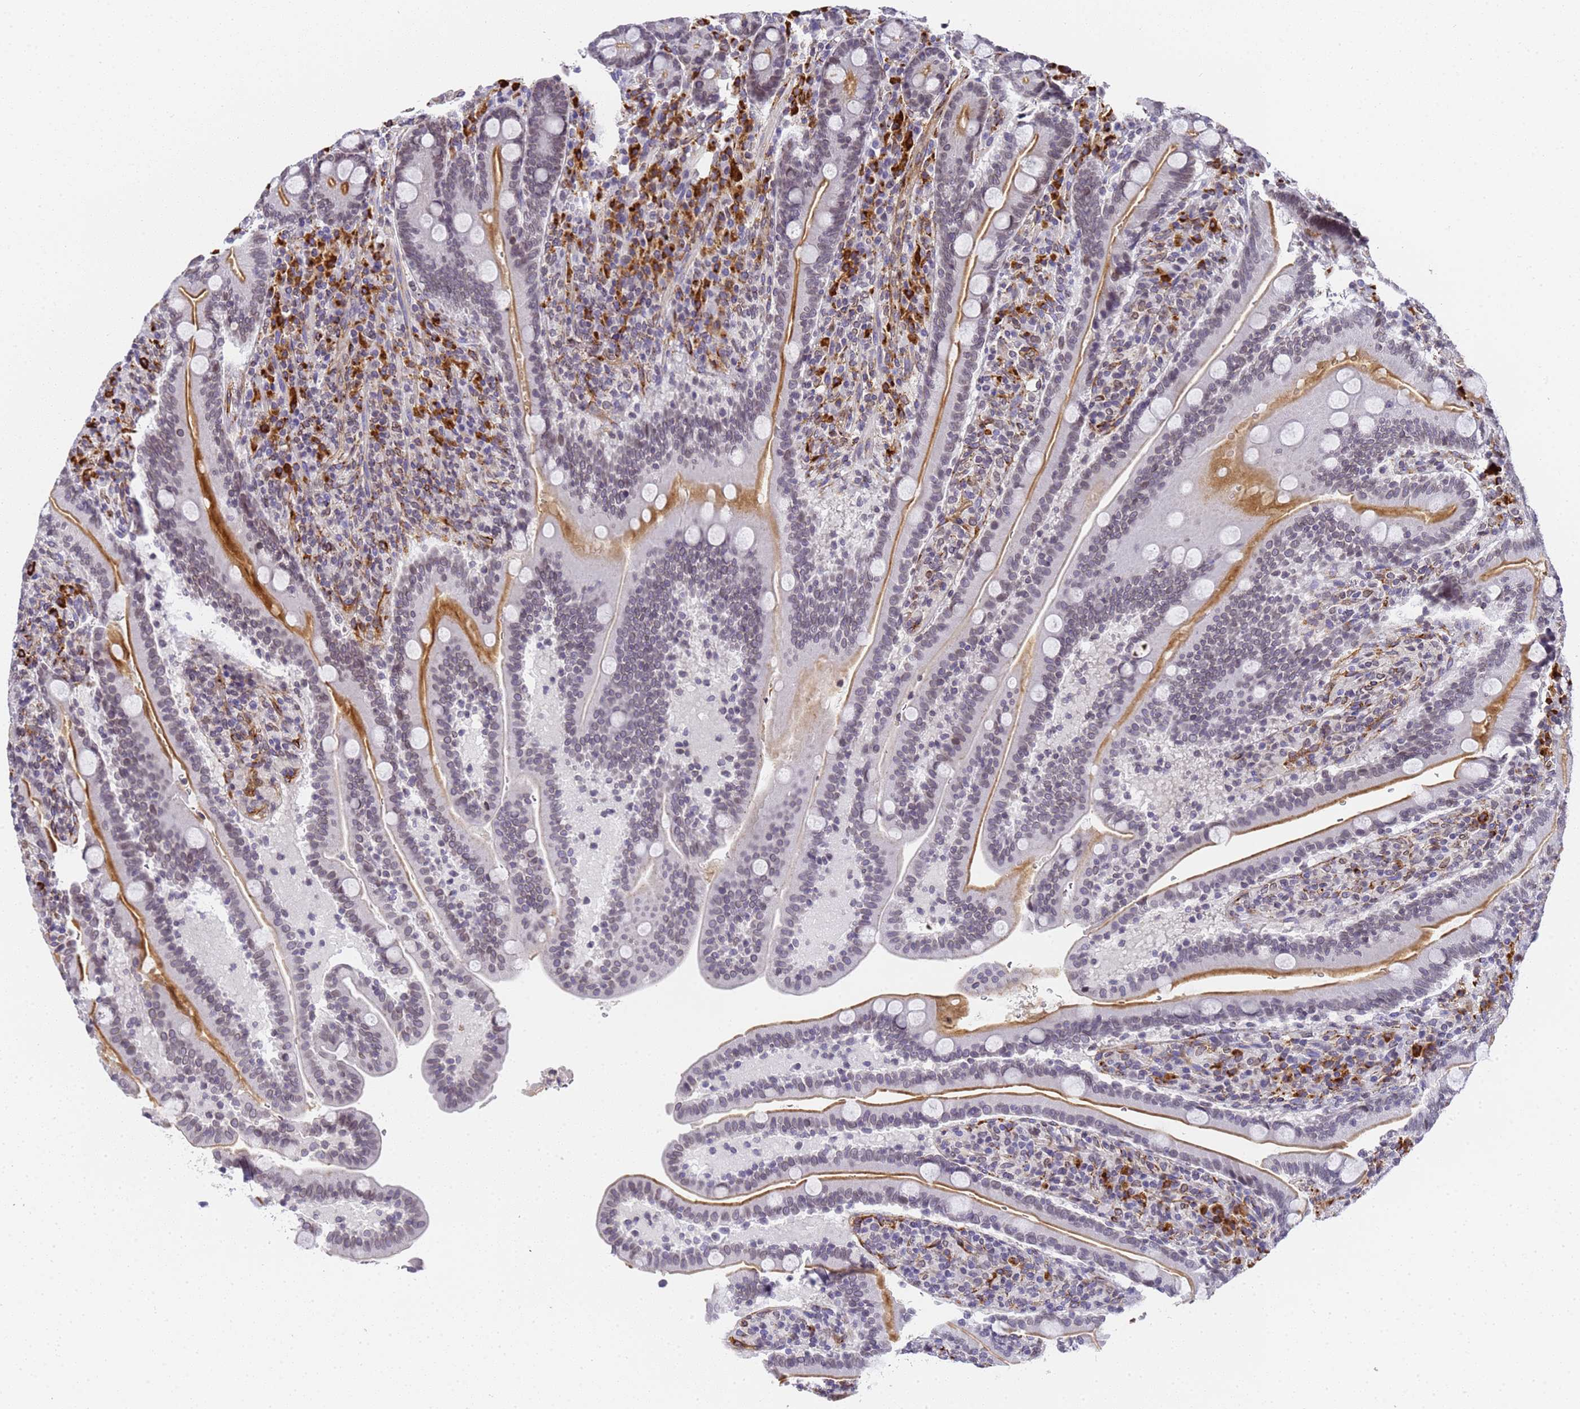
{"staining": {"intensity": "moderate", "quantity": "25%-75%", "location": "cytoplasmic/membranous"}, "tissue": "duodenum", "cell_type": "Glandular cells", "image_type": "normal", "snomed": [{"axis": "morphology", "description": "Normal tissue, NOS"}, {"axis": "topography", "description": "Duodenum"}], "caption": "Protein staining displays moderate cytoplasmic/membranous expression in approximately 25%-75% of glandular cells in normal duodenum.", "gene": "IGFBP7", "patient": {"sex": "male", "age": 35}}